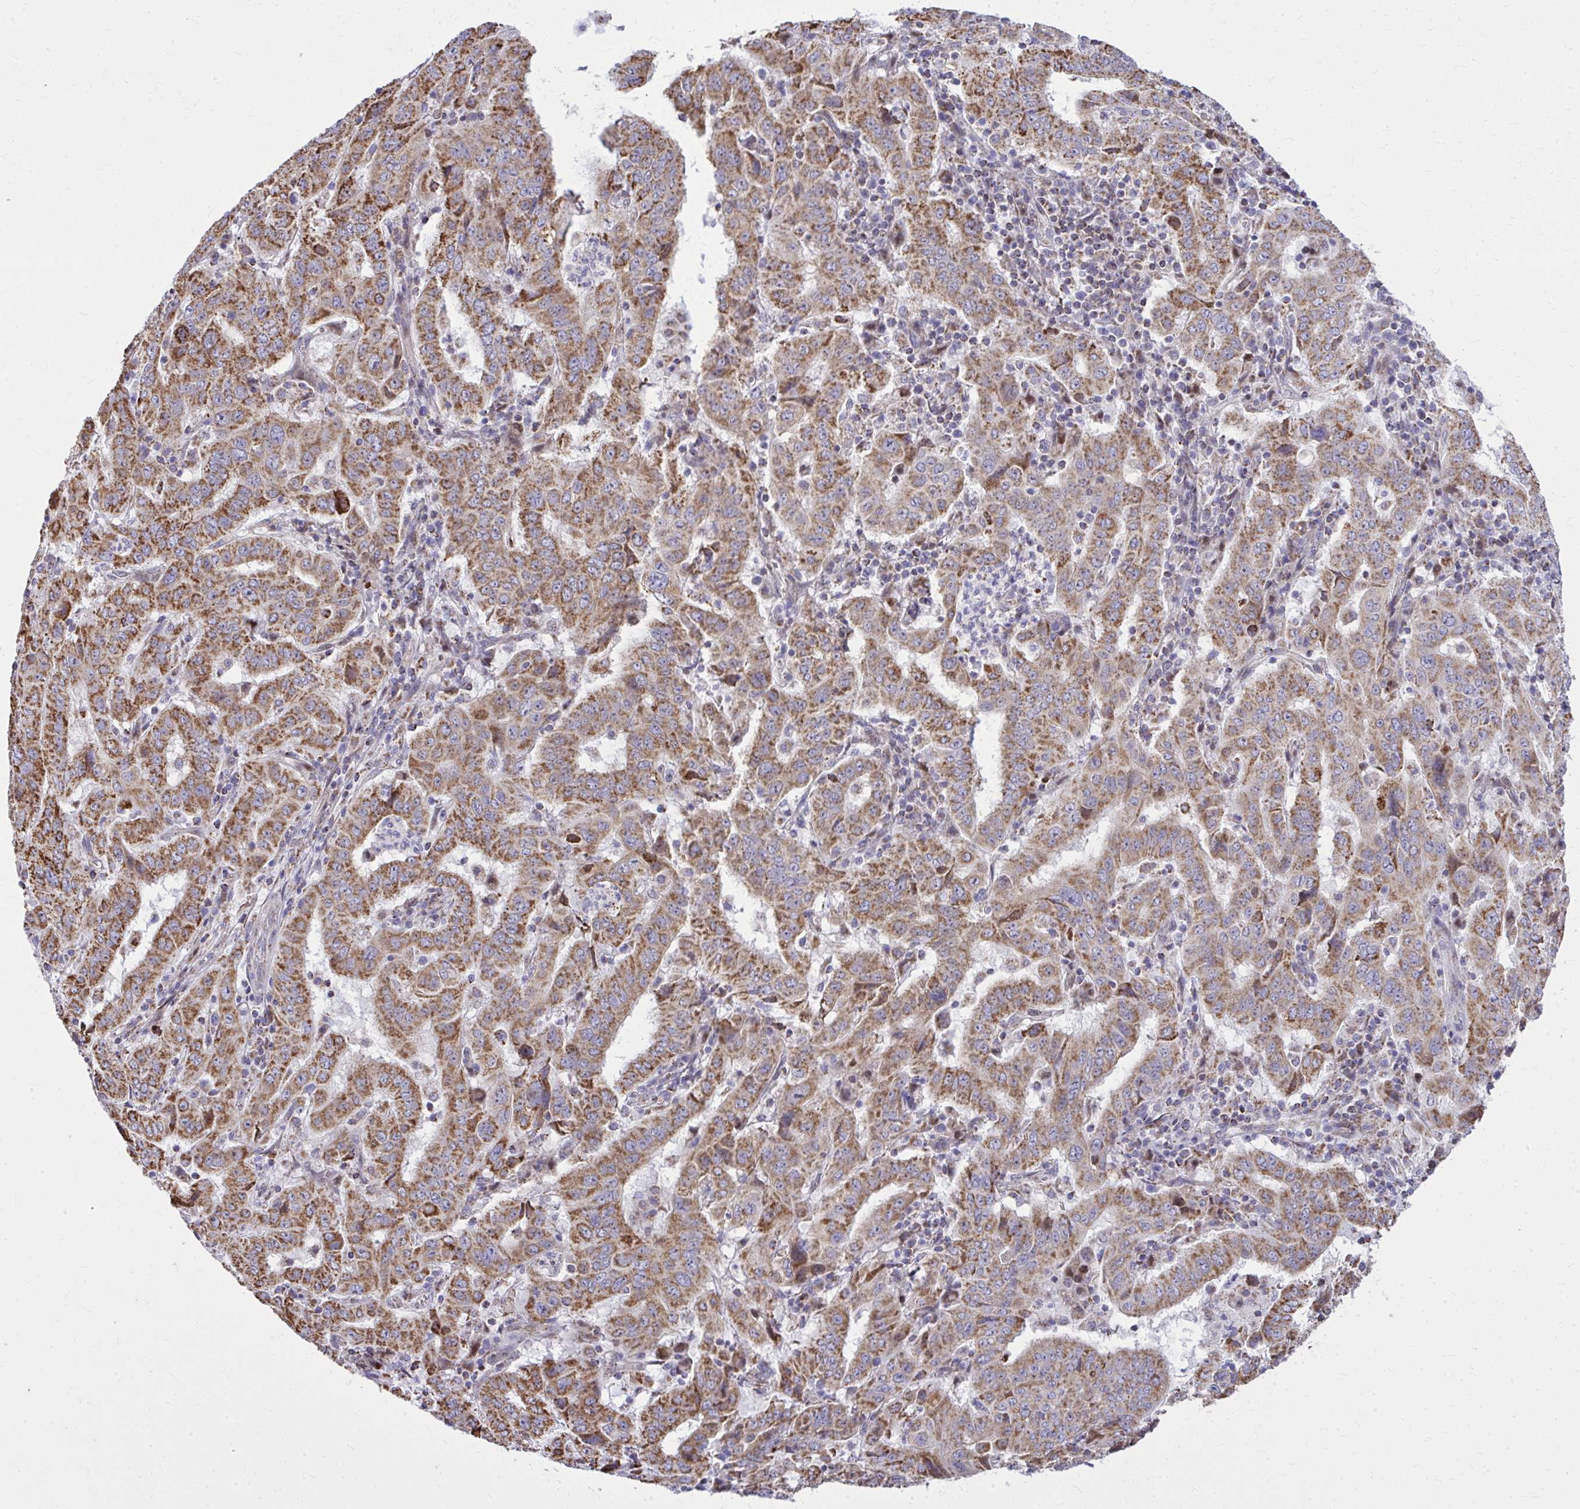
{"staining": {"intensity": "strong", "quantity": ">75%", "location": "cytoplasmic/membranous"}, "tissue": "pancreatic cancer", "cell_type": "Tumor cells", "image_type": "cancer", "snomed": [{"axis": "morphology", "description": "Adenocarcinoma, NOS"}, {"axis": "topography", "description": "Pancreas"}], "caption": "Pancreatic cancer (adenocarcinoma) stained with immunohistochemistry shows strong cytoplasmic/membranous positivity in approximately >75% of tumor cells.", "gene": "ZNF362", "patient": {"sex": "male", "age": 63}}